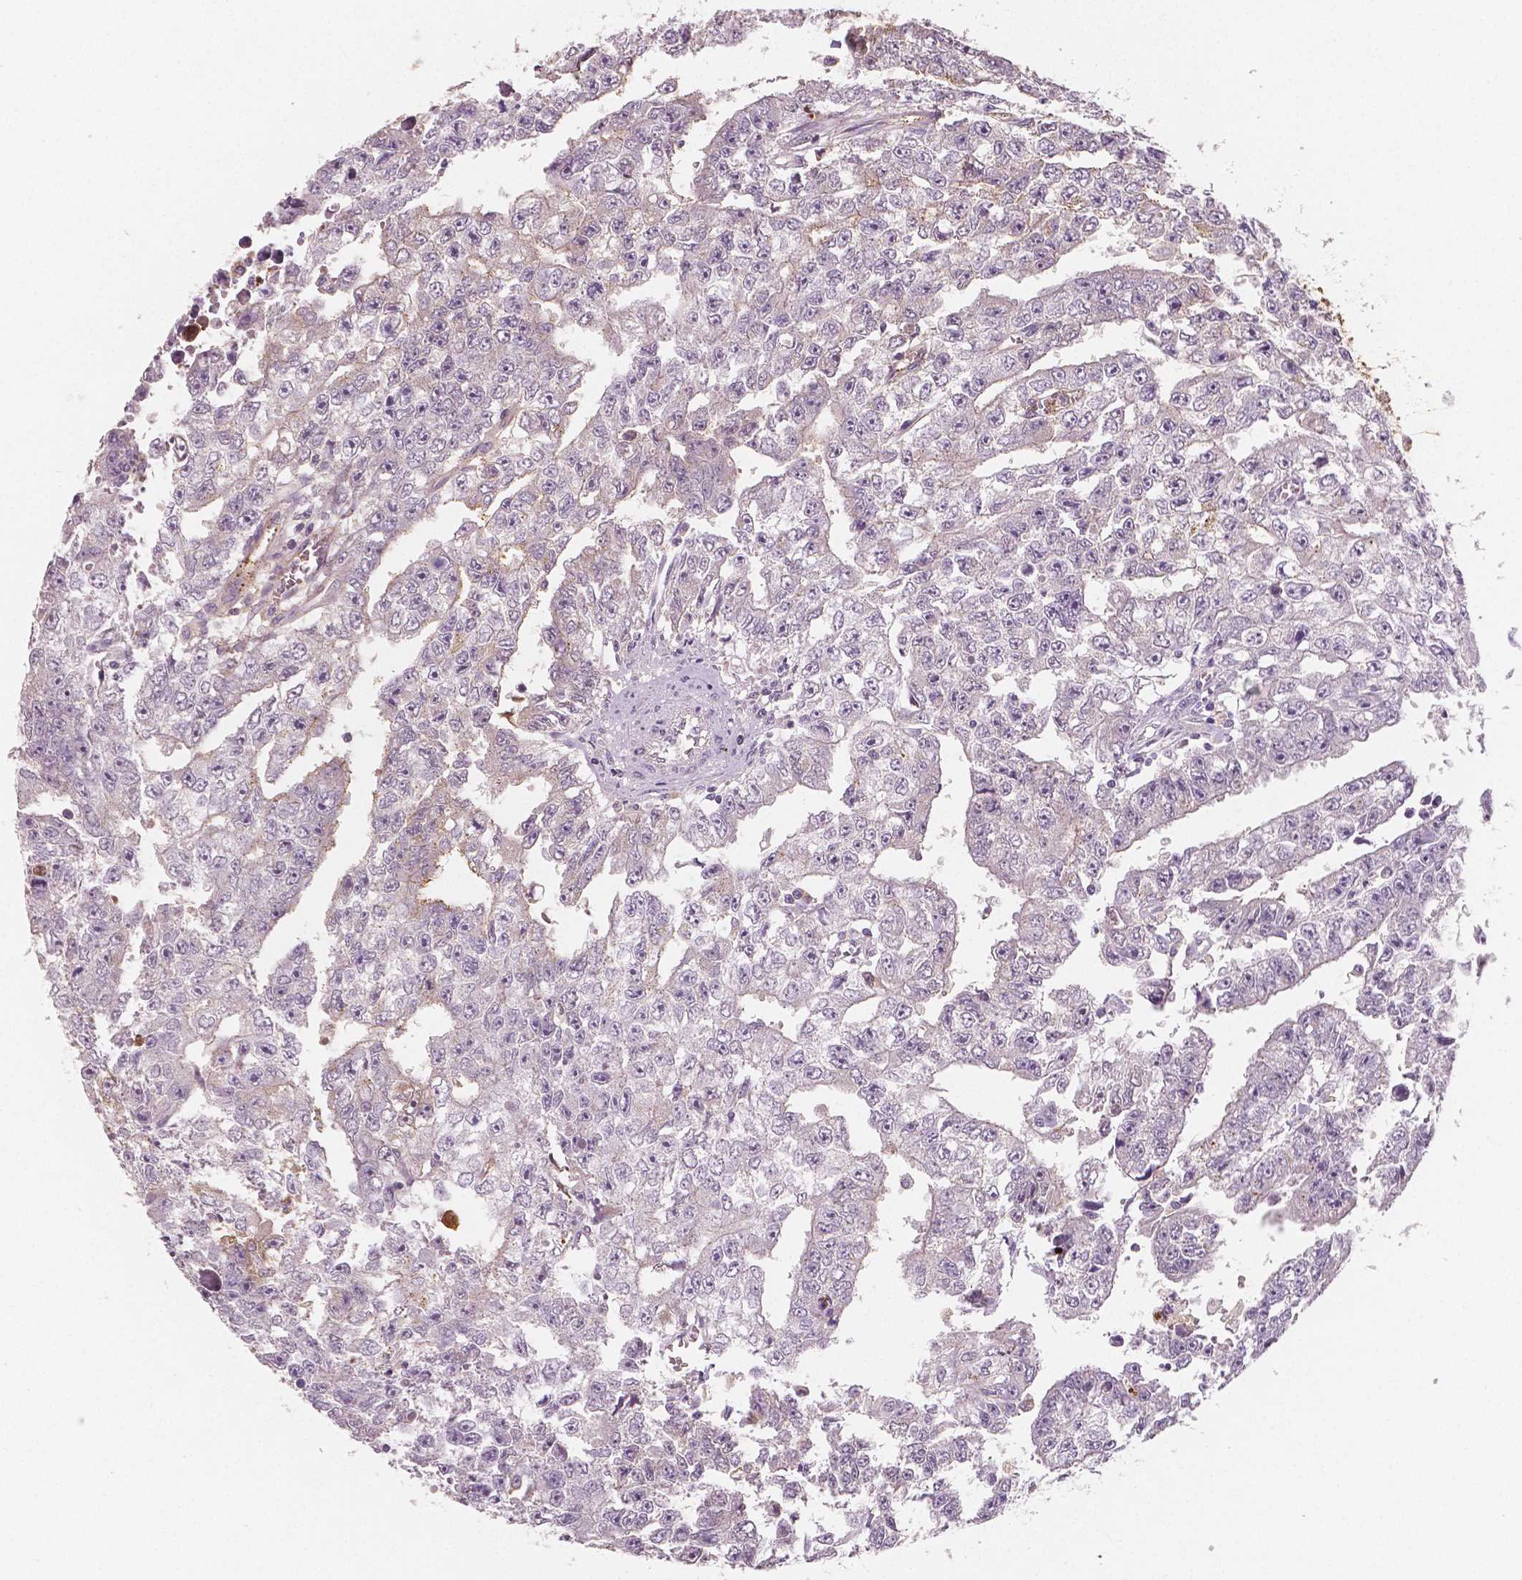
{"staining": {"intensity": "negative", "quantity": "none", "location": "none"}, "tissue": "testis cancer", "cell_type": "Tumor cells", "image_type": "cancer", "snomed": [{"axis": "morphology", "description": "Carcinoma, Embryonal, NOS"}, {"axis": "morphology", "description": "Teratoma, malignant, NOS"}, {"axis": "topography", "description": "Testis"}], "caption": "DAB immunohistochemical staining of testis cancer reveals no significant expression in tumor cells.", "gene": "APOA4", "patient": {"sex": "male", "age": 24}}